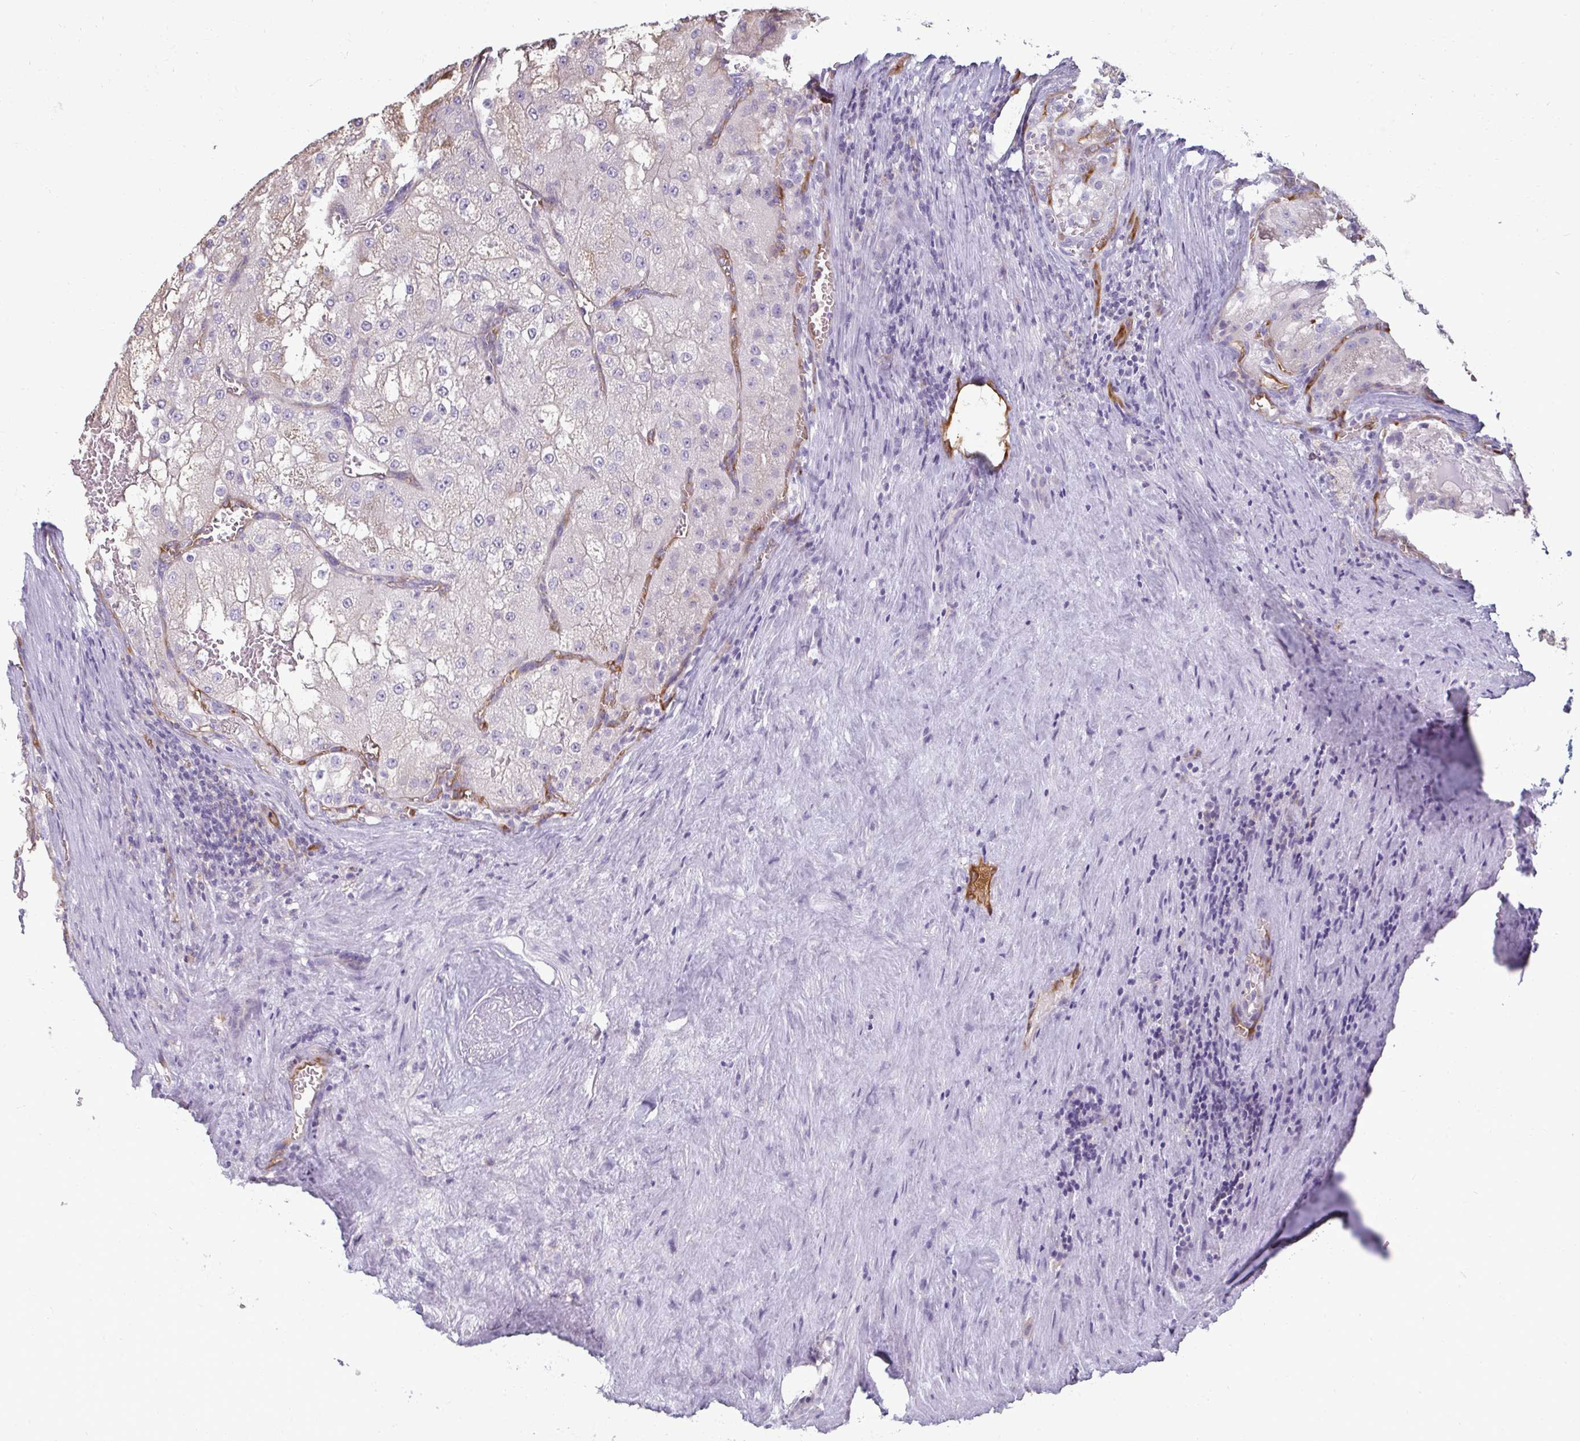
{"staining": {"intensity": "negative", "quantity": "none", "location": "none"}, "tissue": "renal cancer", "cell_type": "Tumor cells", "image_type": "cancer", "snomed": [{"axis": "morphology", "description": "Adenocarcinoma, NOS"}, {"axis": "topography", "description": "Kidney"}], "caption": "DAB immunohistochemical staining of human adenocarcinoma (renal) shows no significant positivity in tumor cells.", "gene": "PDE2A", "patient": {"sex": "female", "age": 74}}